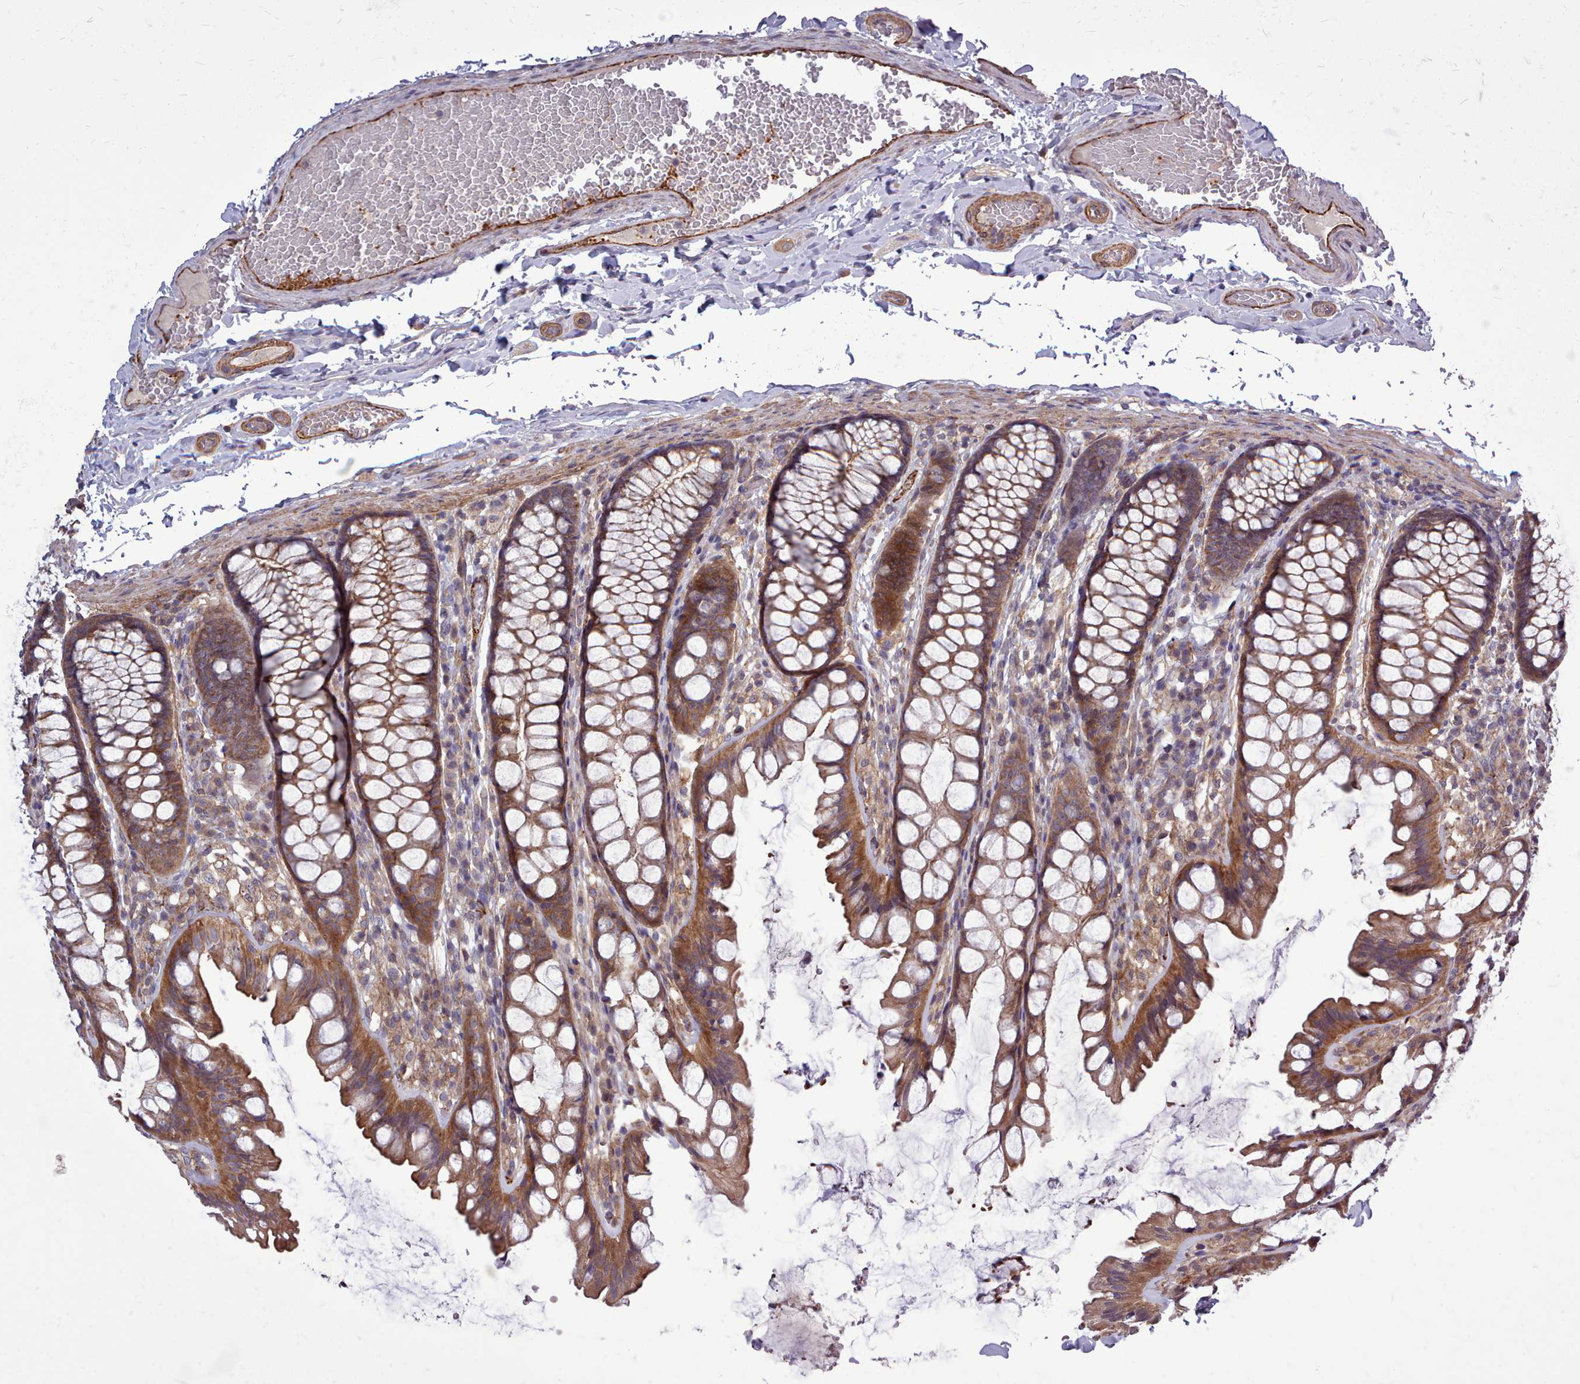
{"staining": {"intensity": "moderate", "quantity": ">75%", "location": "cytoplasmic/membranous"}, "tissue": "colon", "cell_type": "Endothelial cells", "image_type": "normal", "snomed": [{"axis": "morphology", "description": "Normal tissue, NOS"}, {"axis": "topography", "description": "Colon"}], "caption": "Immunohistochemical staining of unremarkable colon demonstrates medium levels of moderate cytoplasmic/membranous expression in approximately >75% of endothelial cells. (IHC, brightfield microscopy, high magnification).", "gene": "STUB1", "patient": {"sex": "male", "age": 47}}